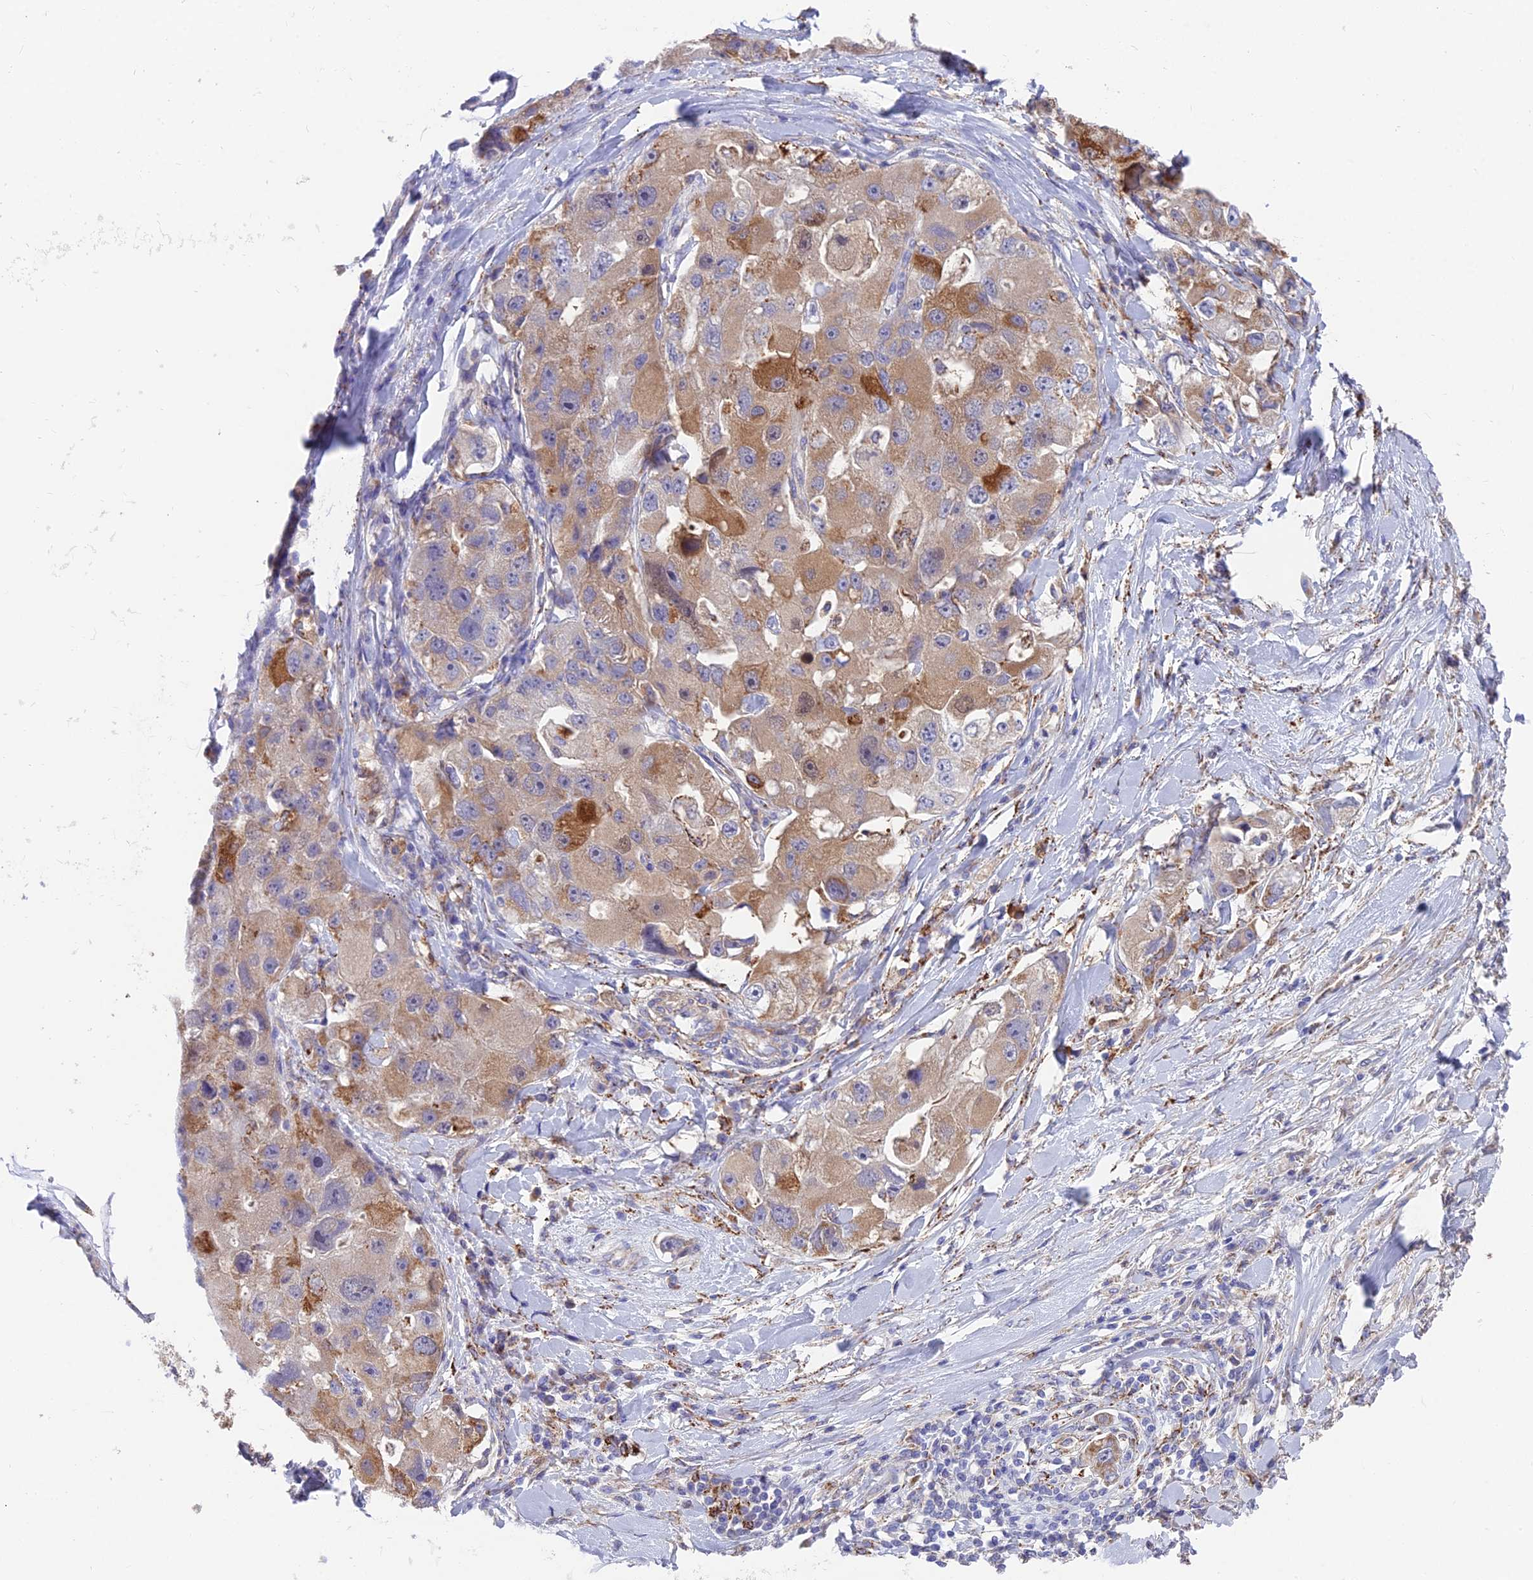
{"staining": {"intensity": "moderate", "quantity": ">75%", "location": "cytoplasmic/membranous"}, "tissue": "lung cancer", "cell_type": "Tumor cells", "image_type": "cancer", "snomed": [{"axis": "morphology", "description": "Adenocarcinoma, NOS"}, {"axis": "topography", "description": "Lung"}], "caption": "Immunohistochemistry of lung adenocarcinoma reveals medium levels of moderate cytoplasmic/membranous expression in about >75% of tumor cells.", "gene": "TIGD6", "patient": {"sex": "female", "age": 54}}